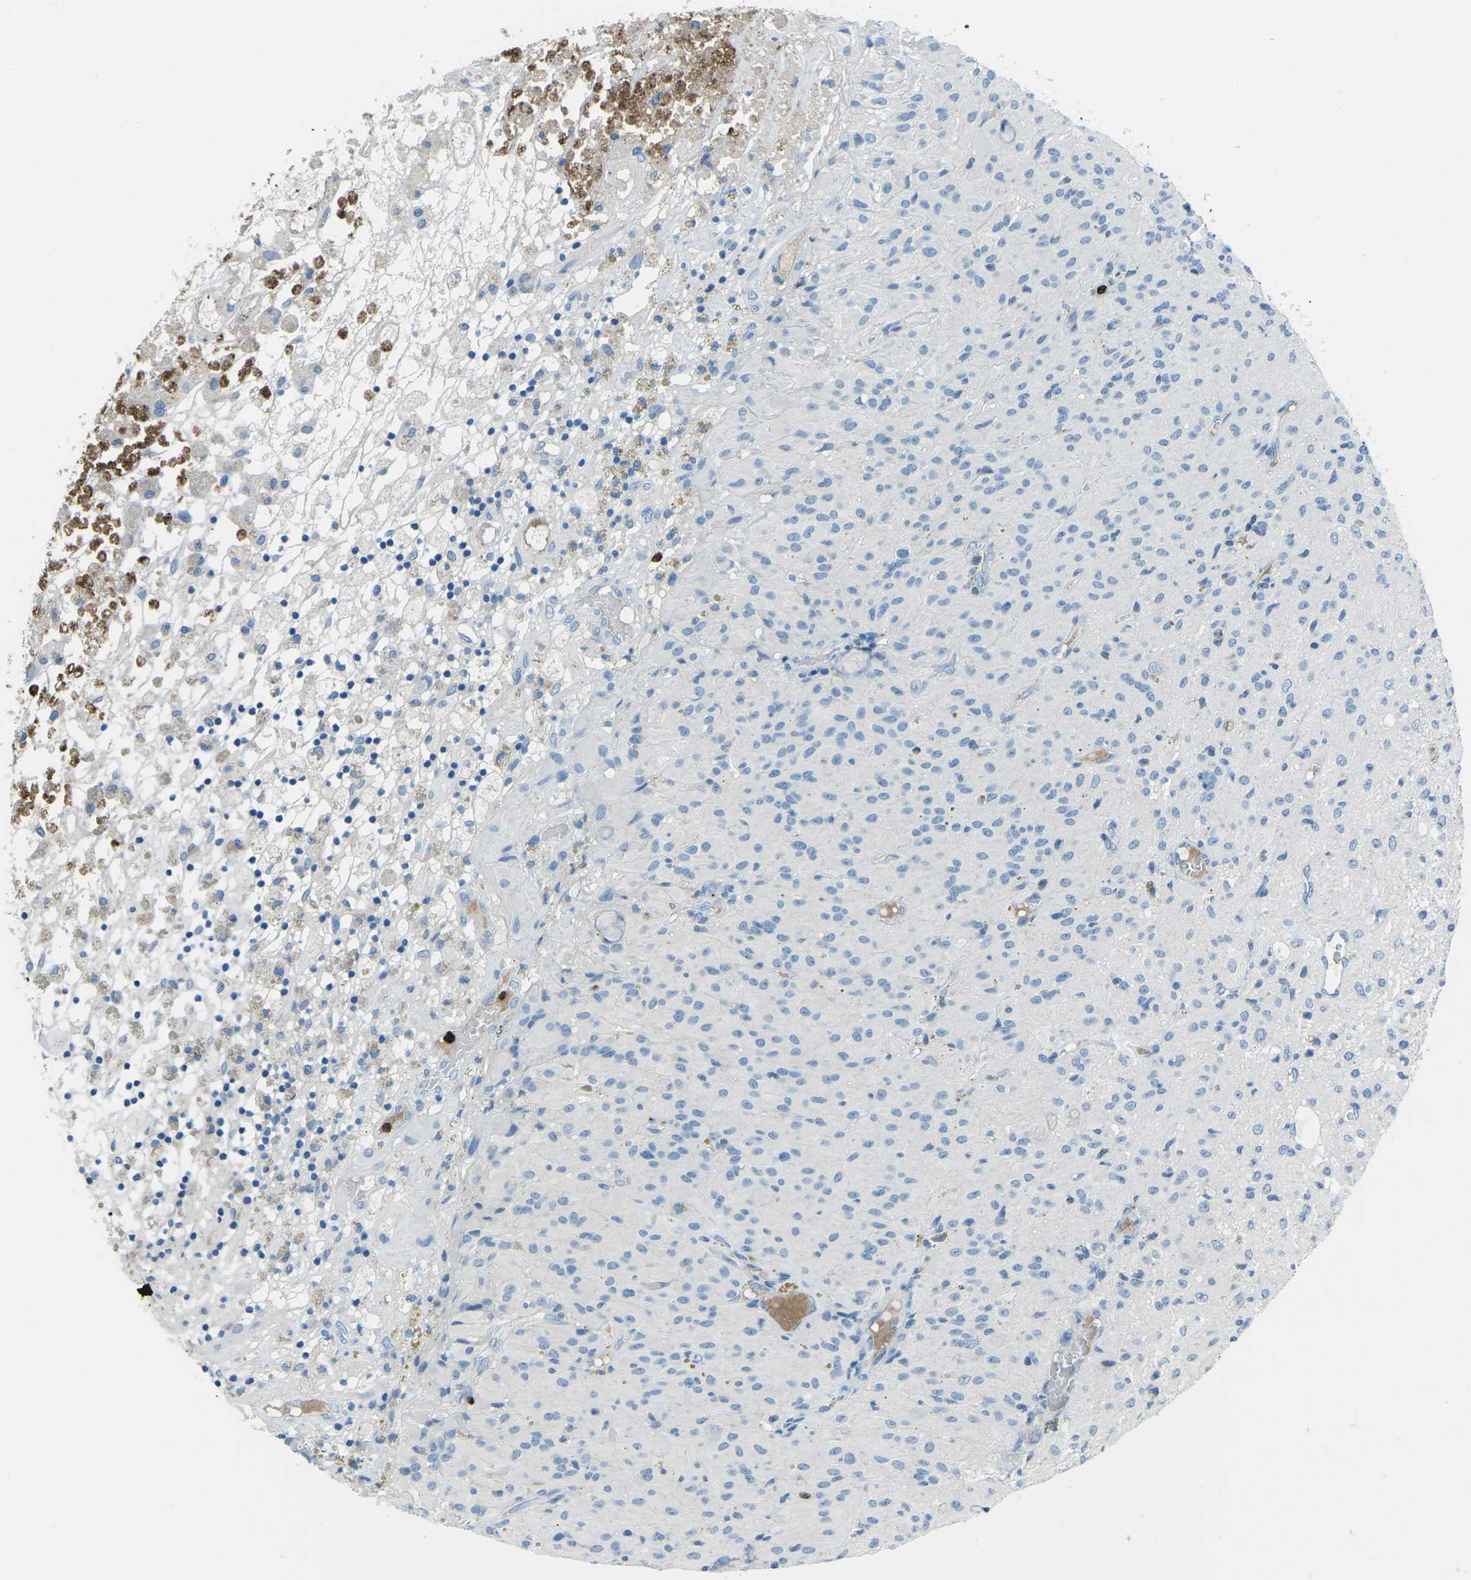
{"staining": {"intensity": "negative", "quantity": "none", "location": "none"}, "tissue": "glioma", "cell_type": "Tumor cells", "image_type": "cancer", "snomed": [{"axis": "morphology", "description": "Glioma, malignant, High grade"}, {"axis": "topography", "description": "Brain"}], "caption": "This is an immunohistochemistry (IHC) image of high-grade glioma (malignant). There is no positivity in tumor cells.", "gene": "FCN1", "patient": {"sex": "female", "age": 59}}